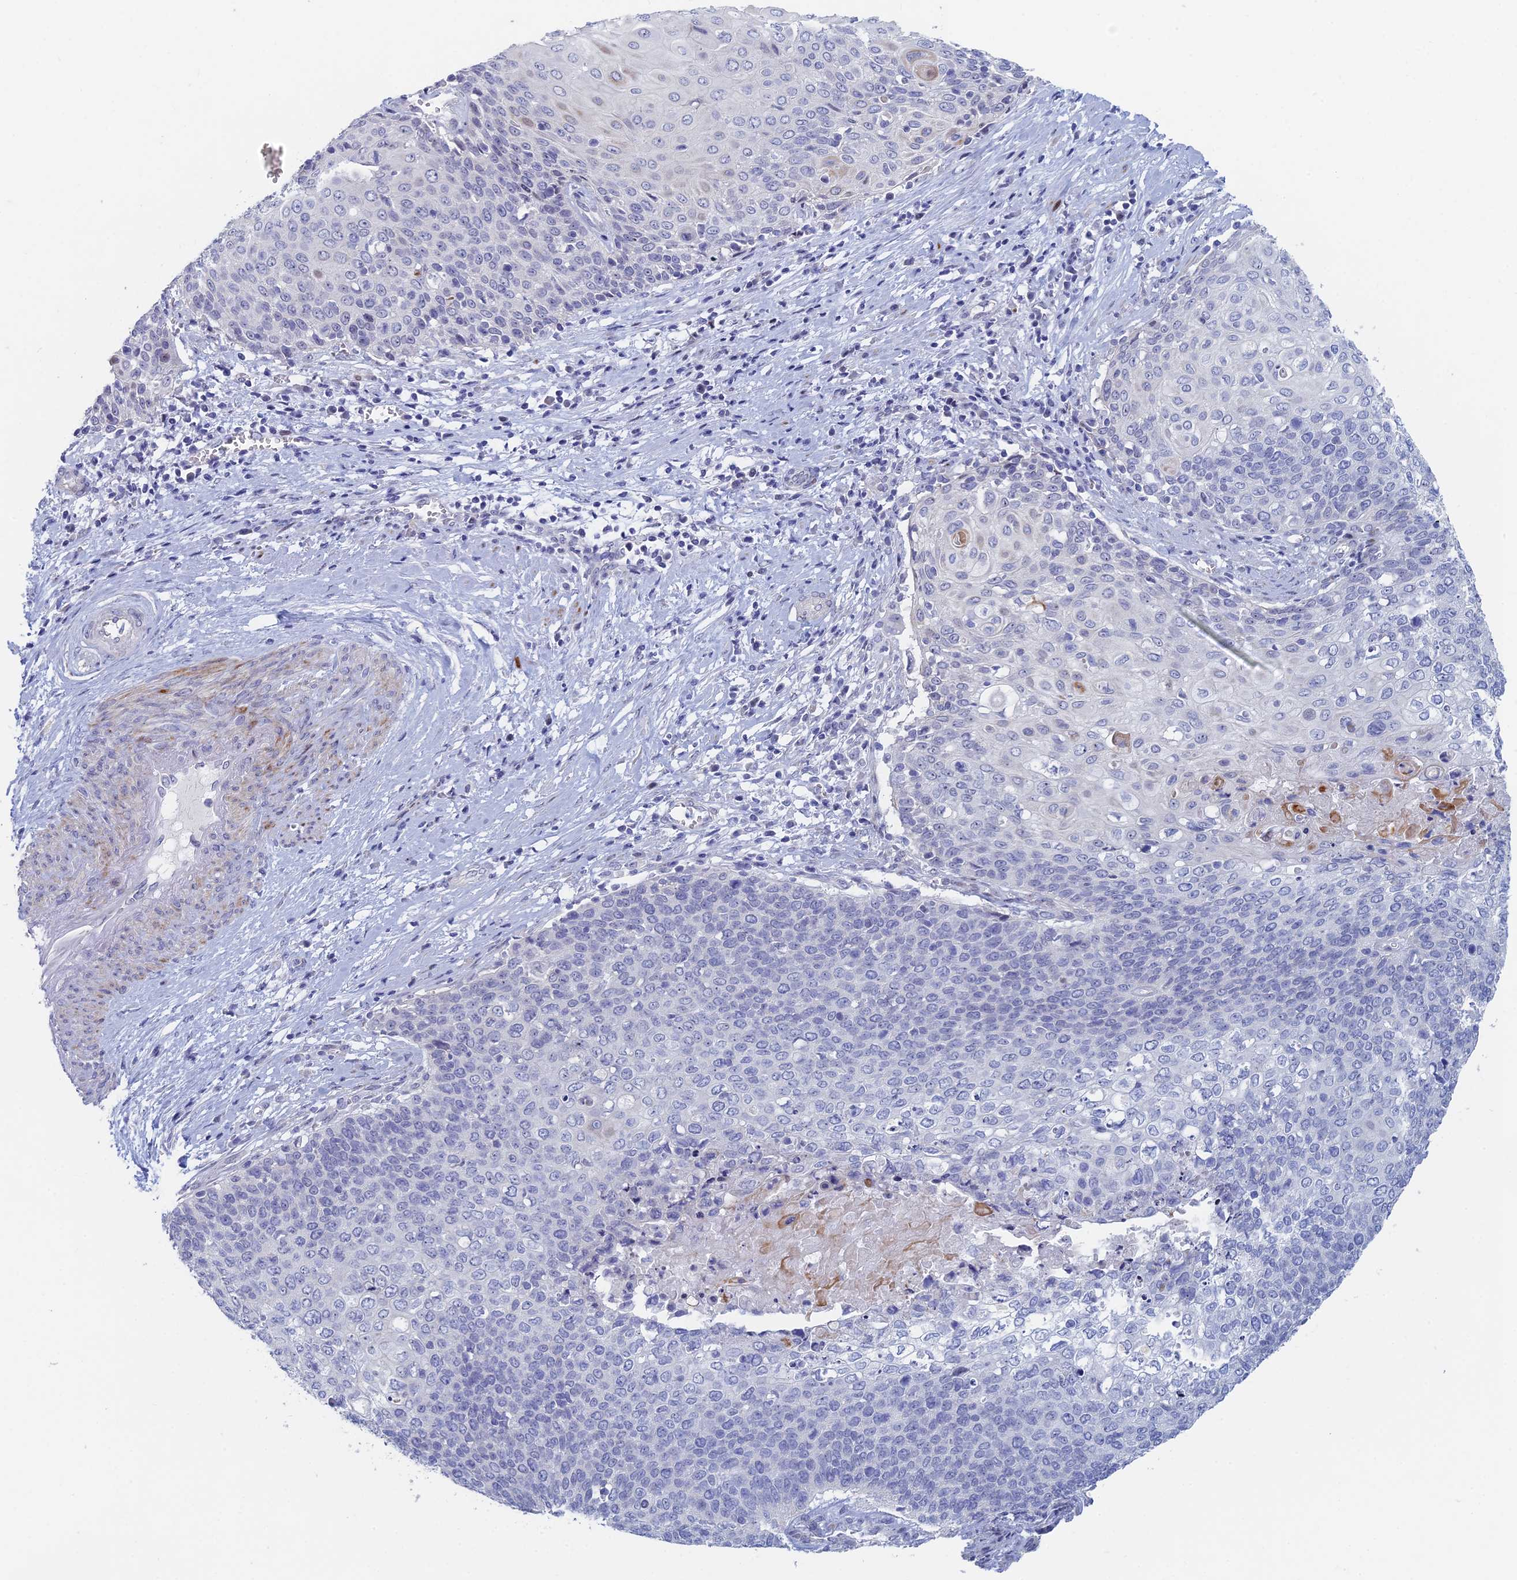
{"staining": {"intensity": "negative", "quantity": "none", "location": "none"}, "tissue": "cervical cancer", "cell_type": "Tumor cells", "image_type": "cancer", "snomed": [{"axis": "morphology", "description": "Squamous cell carcinoma, NOS"}, {"axis": "topography", "description": "Cervix"}], "caption": "Immunohistochemical staining of human squamous cell carcinoma (cervical) displays no significant staining in tumor cells.", "gene": "DRGX", "patient": {"sex": "female", "age": 39}}